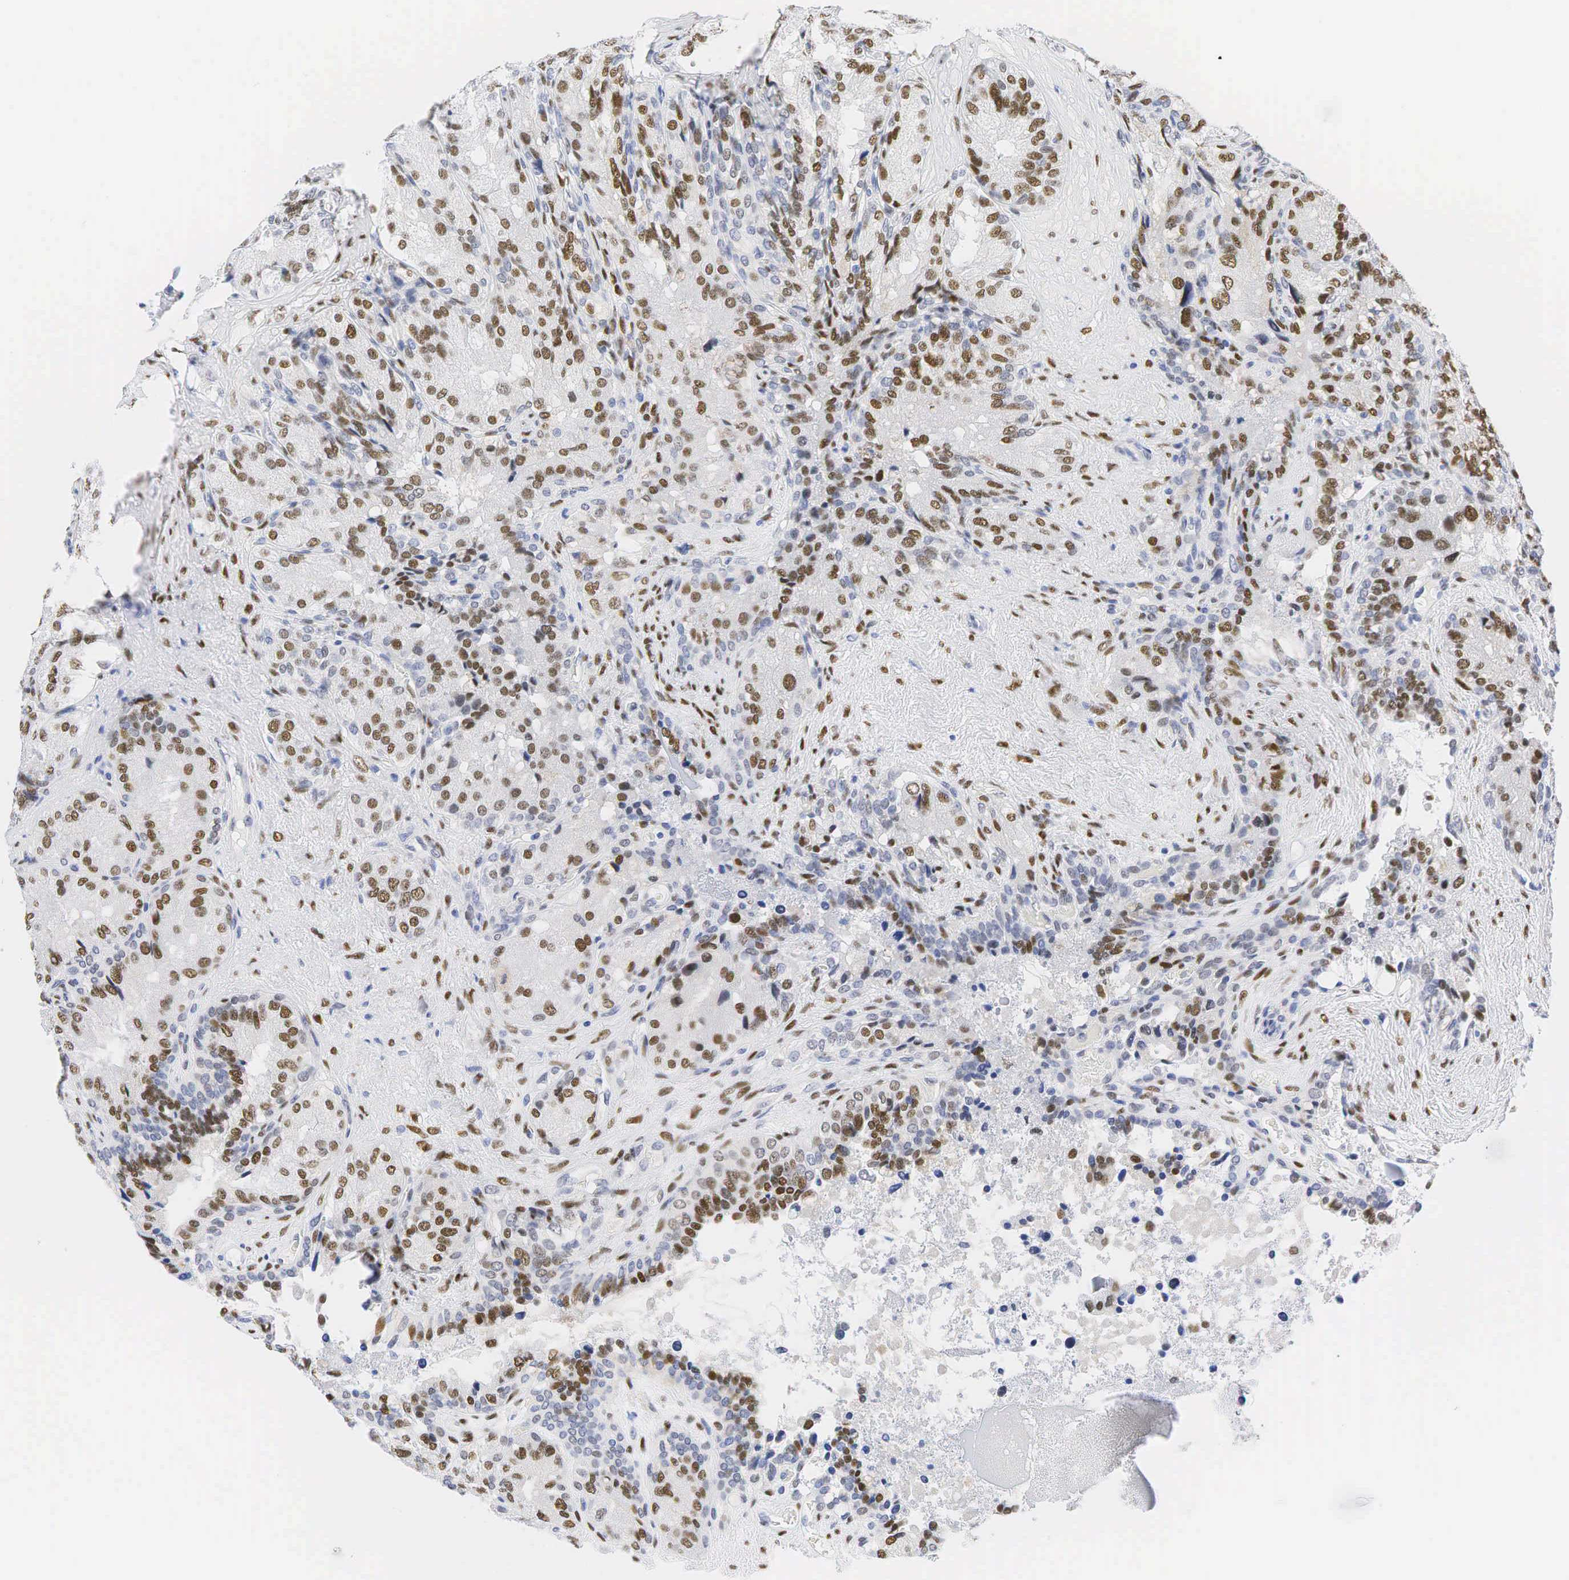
{"staining": {"intensity": "strong", "quantity": ">75%", "location": "nuclear"}, "tissue": "seminal vesicle", "cell_type": "Glandular cells", "image_type": "normal", "snomed": [{"axis": "morphology", "description": "Normal tissue, NOS"}, {"axis": "topography", "description": "Seminal veicle"}], "caption": "Seminal vesicle stained with DAB (3,3'-diaminobenzidine) IHC reveals high levels of strong nuclear expression in about >75% of glandular cells. Nuclei are stained in blue.", "gene": "AR", "patient": {"sex": "male", "age": 69}}